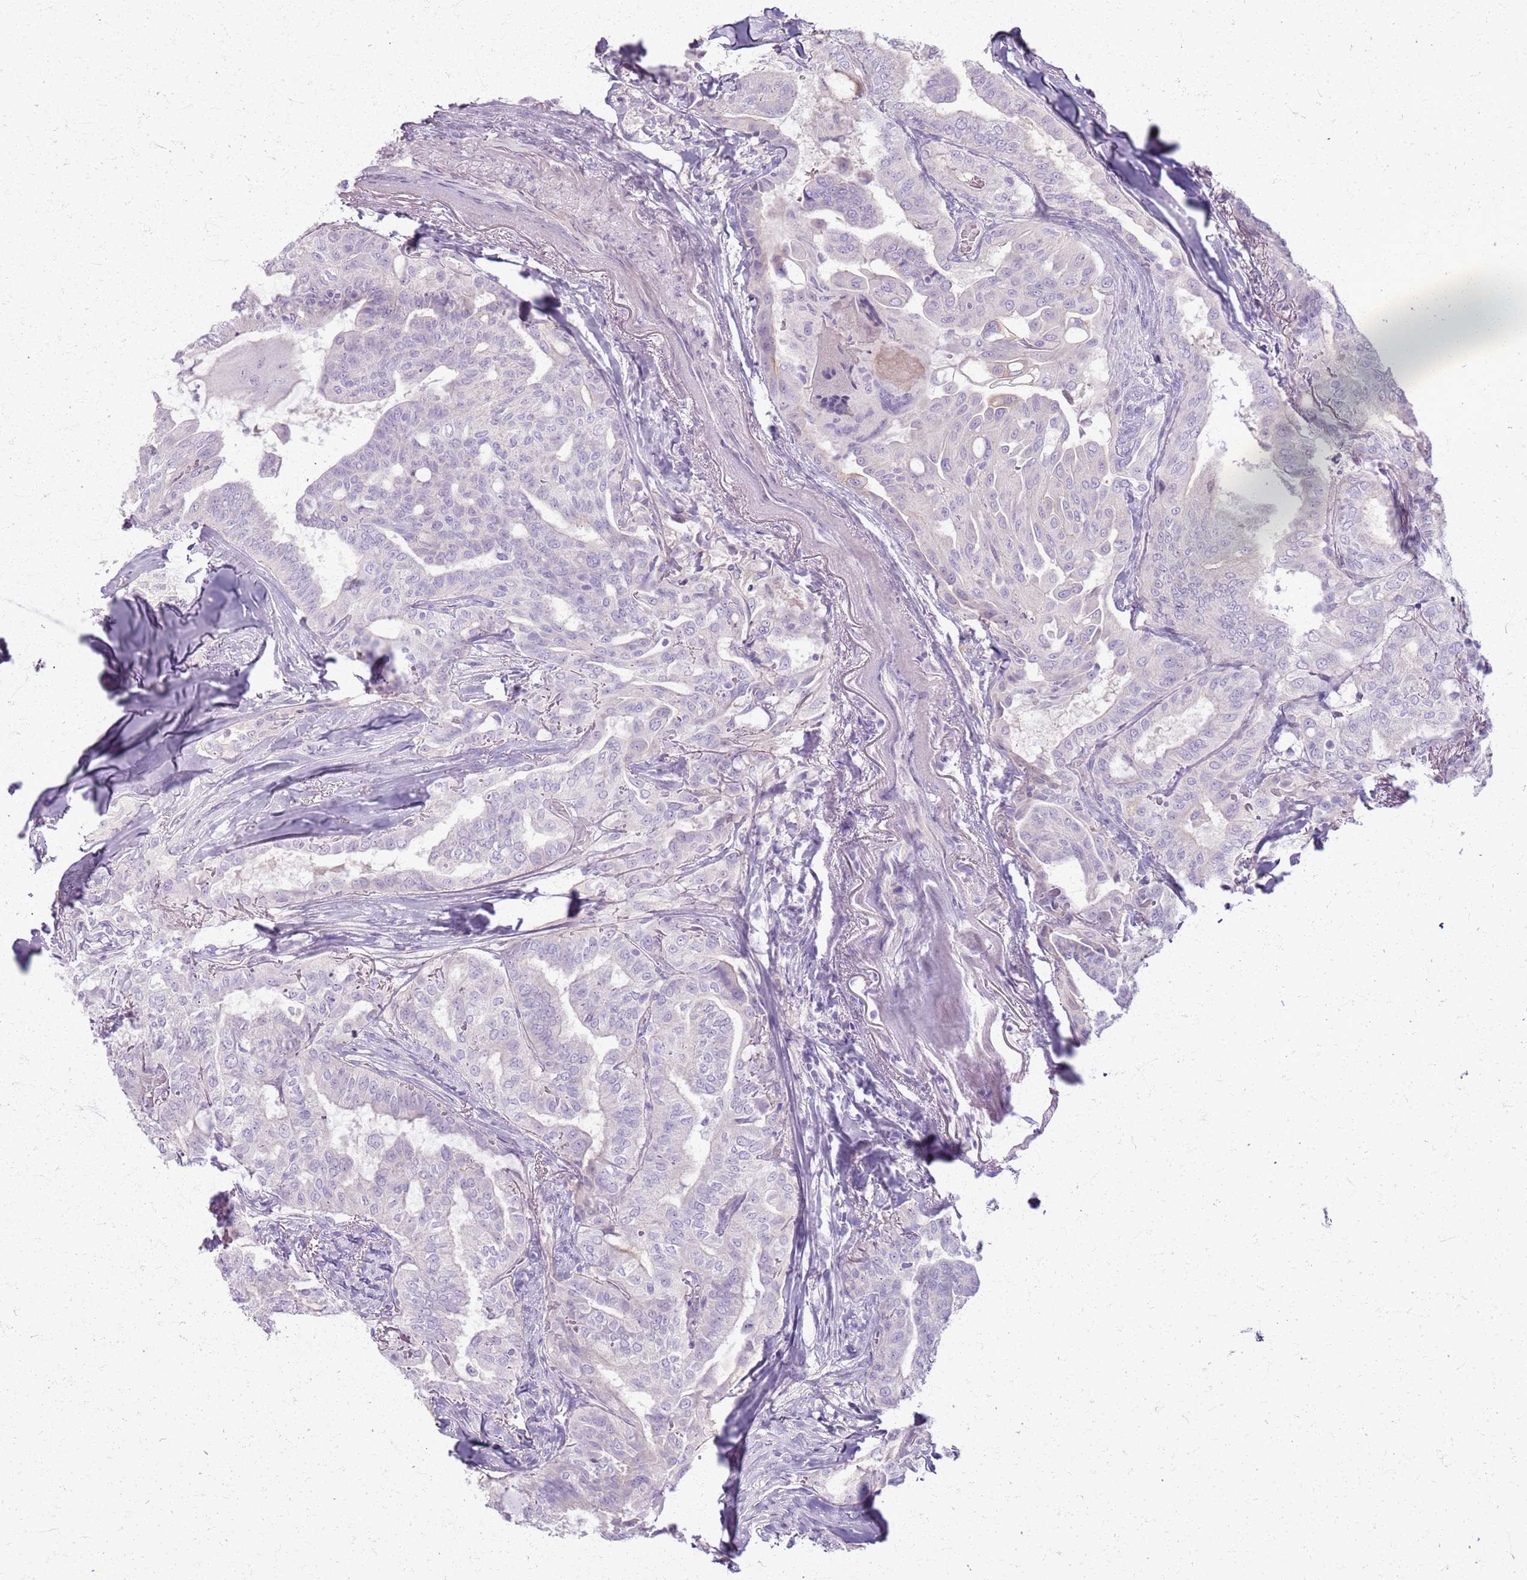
{"staining": {"intensity": "negative", "quantity": "none", "location": "none"}, "tissue": "thyroid cancer", "cell_type": "Tumor cells", "image_type": "cancer", "snomed": [{"axis": "morphology", "description": "Papillary adenocarcinoma, NOS"}, {"axis": "topography", "description": "Thyroid gland"}], "caption": "Image shows no significant protein expression in tumor cells of thyroid papillary adenocarcinoma.", "gene": "CSRP3", "patient": {"sex": "female", "age": 68}}